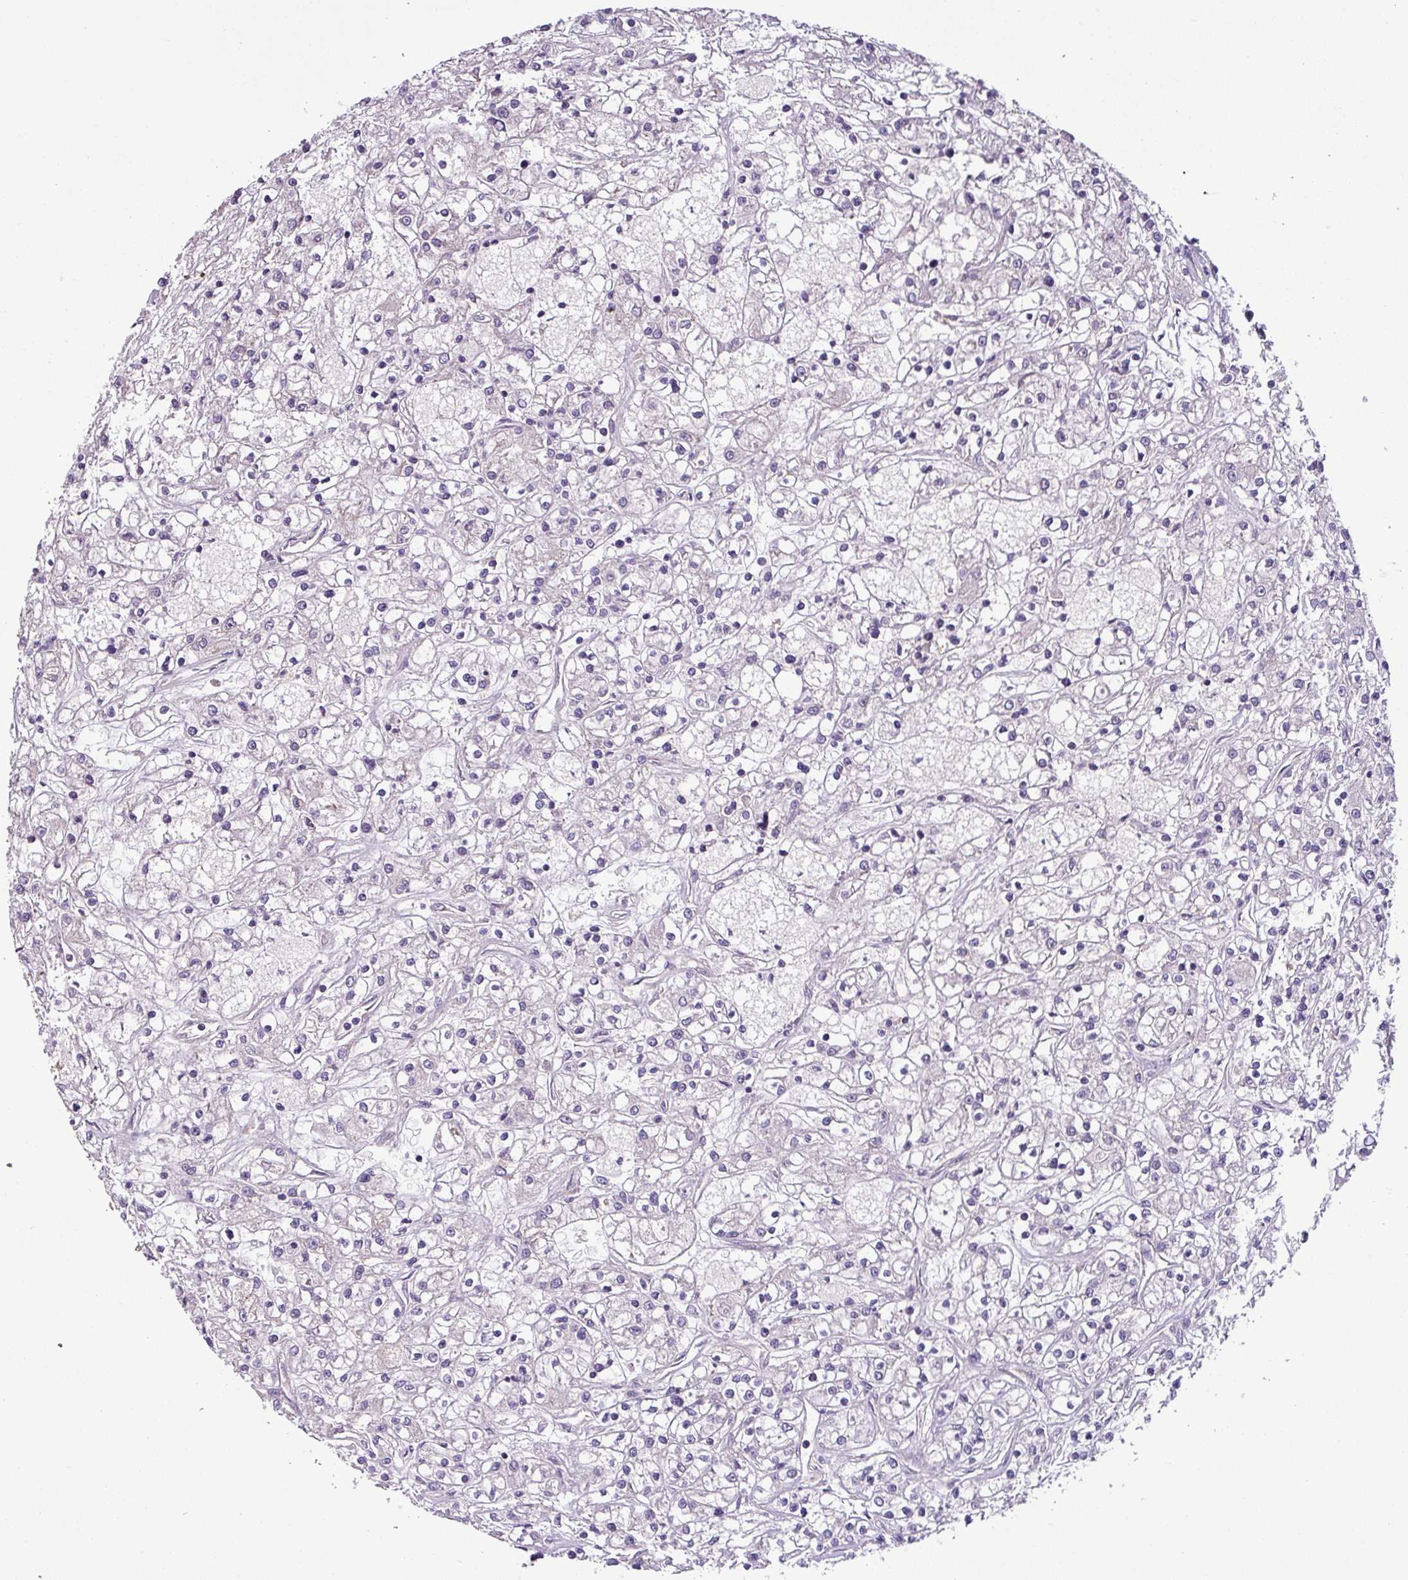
{"staining": {"intensity": "negative", "quantity": "none", "location": "none"}, "tissue": "renal cancer", "cell_type": "Tumor cells", "image_type": "cancer", "snomed": [{"axis": "morphology", "description": "Adenocarcinoma, NOS"}, {"axis": "topography", "description": "Kidney"}], "caption": "Immunohistochemistry (IHC) image of neoplastic tissue: renal cancer (adenocarcinoma) stained with DAB (3,3'-diaminobenzidine) demonstrates no significant protein expression in tumor cells. (DAB (3,3'-diaminobenzidine) immunohistochemistry (IHC) with hematoxylin counter stain).", "gene": "LRRC74B", "patient": {"sex": "female", "age": 59}}